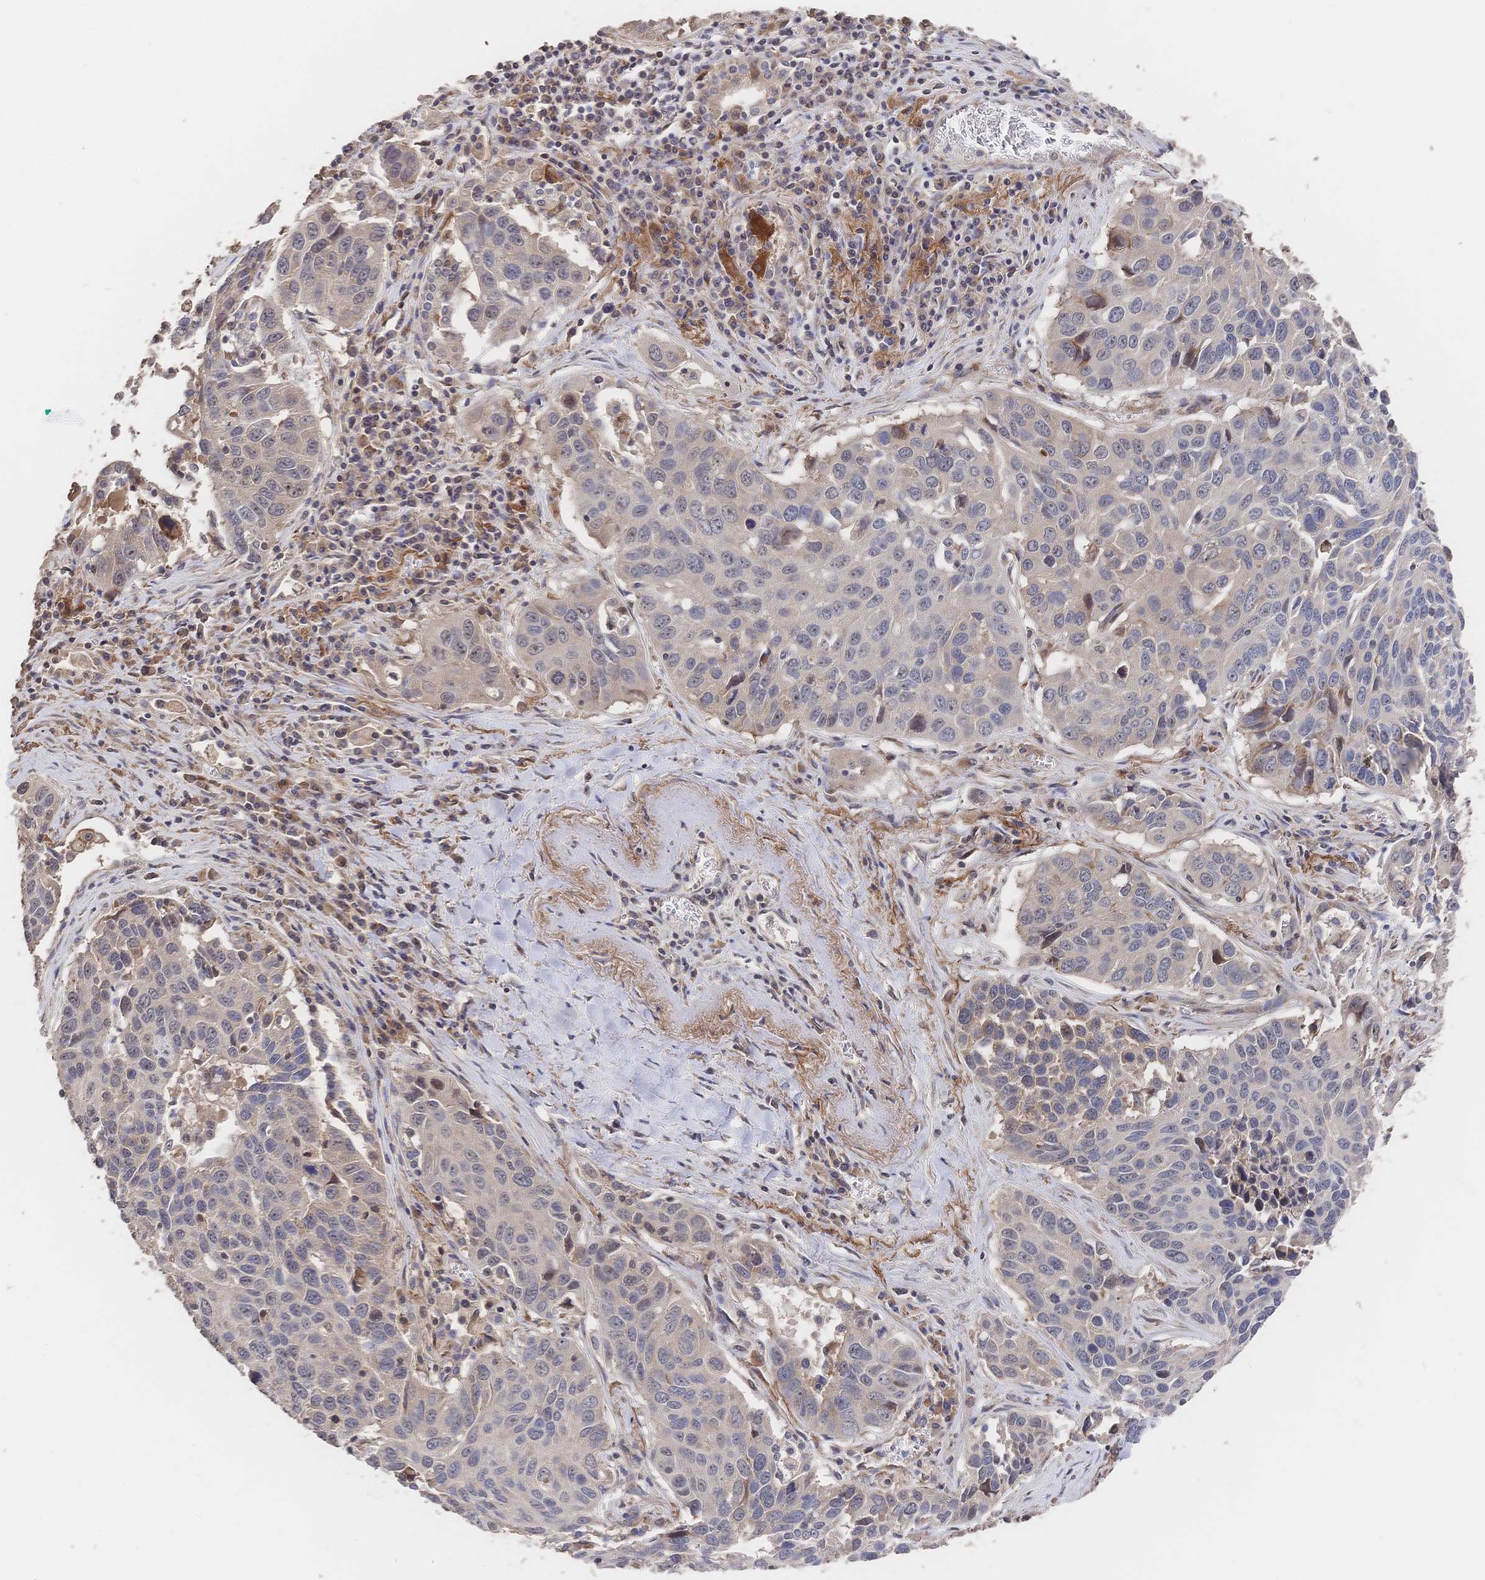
{"staining": {"intensity": "negative", "quantity": "none", "location": "none"}, "tissue": "lung cancer", "cell_type": "Tumor cells", "image_type": "cancer", "snomed": [{"axis": "morphology", "description": "Squamous cell carcinoma, NOS"}, {"axis": "topography", "description": "Lung"}], "caption": "Immunohistochemistry (IHC) photomicrograph of neoplastic tissue: lung cancer (squamous cell carcinoma) stained with DAB (3,3'-diaminobenzidine) shows no significant protein staining in tumor cells. (DAB immunohistochemistry (IHC) with hematoxylin counter stain).", "gene": "DNAJA4", "patient": {"sex": "female", "age": 61}}